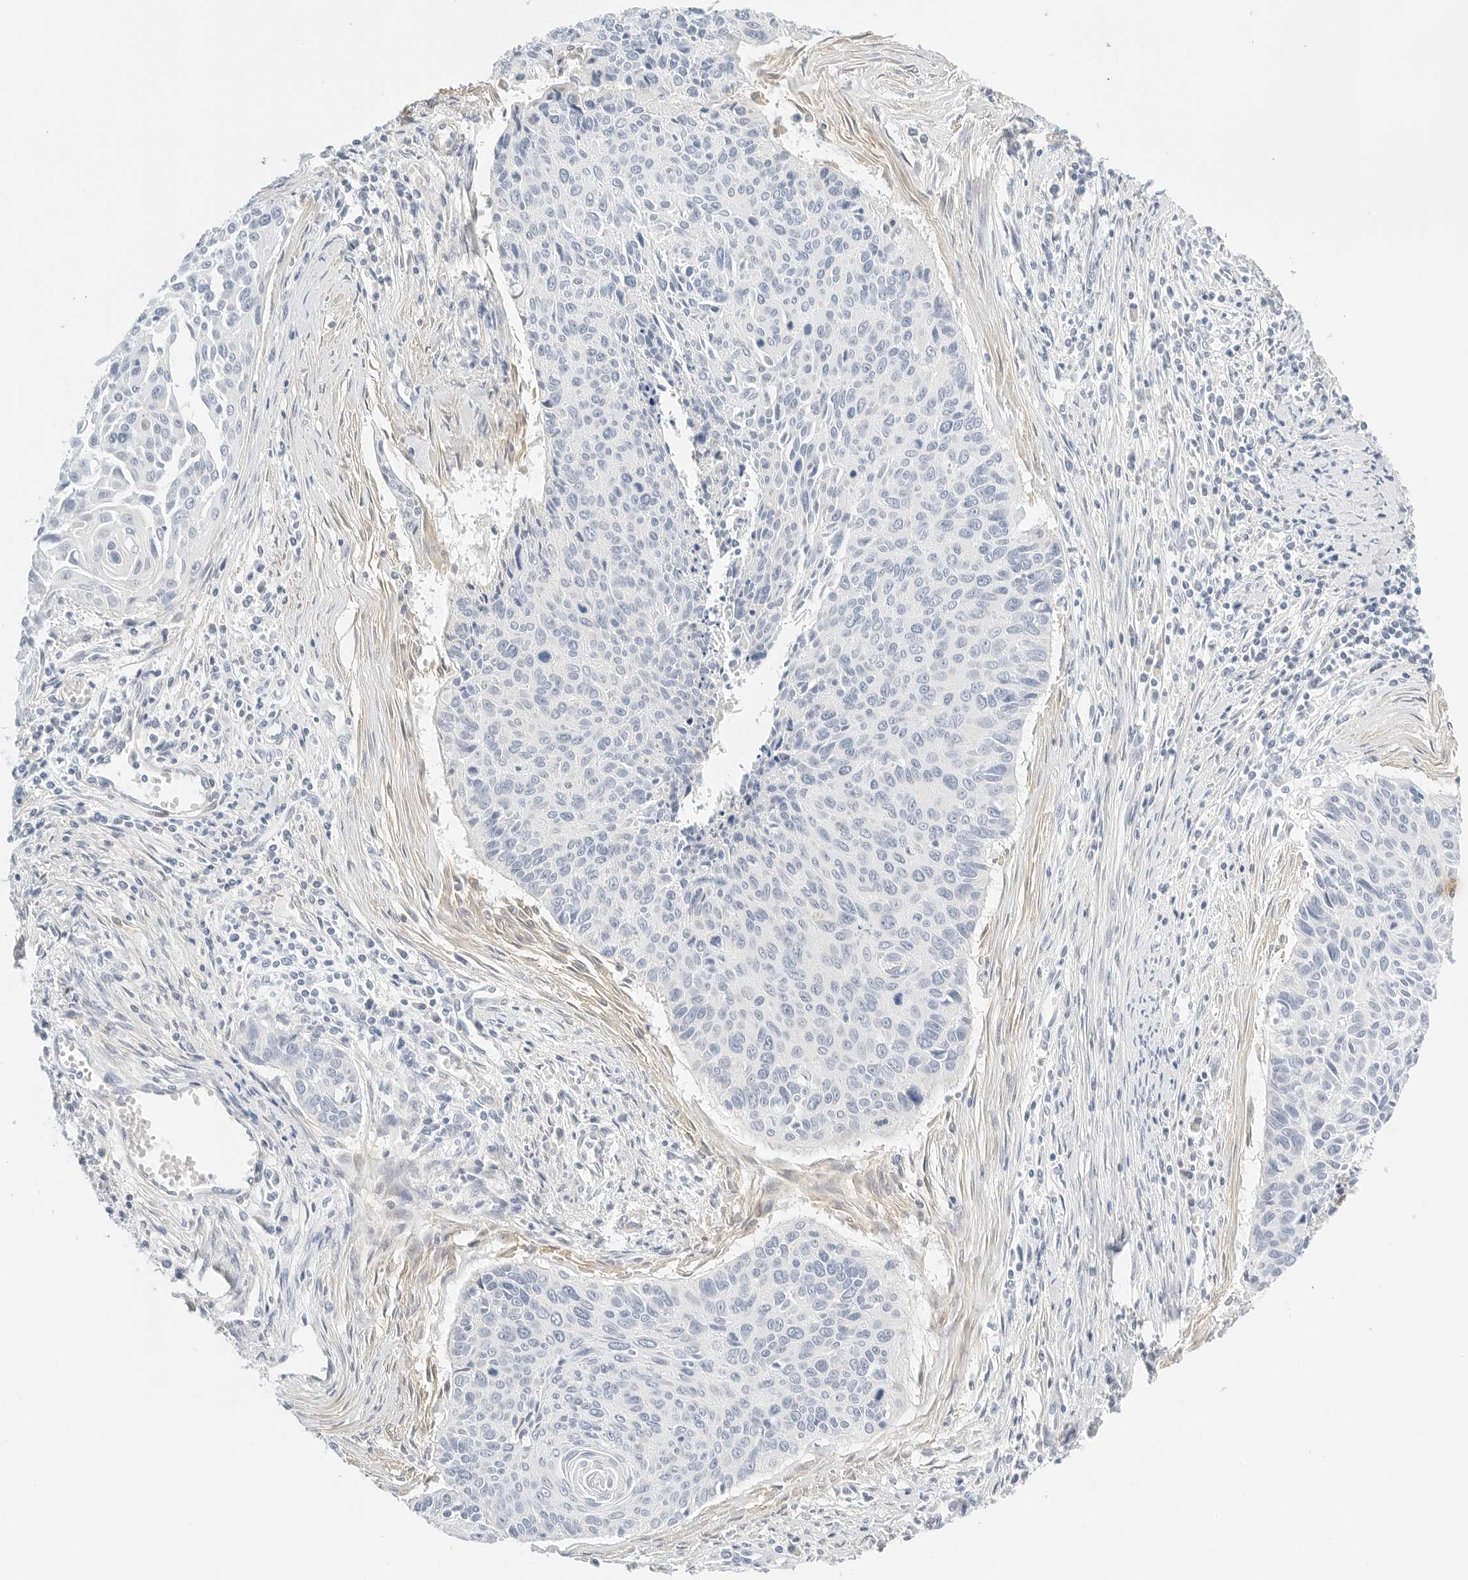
{"staining": {"intensity": "negative", "quantity": "none", "location": "none"}, "tissue": "cervical cancer", "cell_type": "Tumor cells", "image_type": "cancer", "snomed": [{"axis": "morphology", "description": "Squamous cell carcinoma, NOS"}, {"axis": "topography", "description": "Cervix"}], "caption": "Cervical cancer (squamous cell carcinoma) was stained to show a protein in brown. There is no significant positivity in tumor cells.", "gene": "PKDCC", "patient": {"sex": "female", "age": 55}}